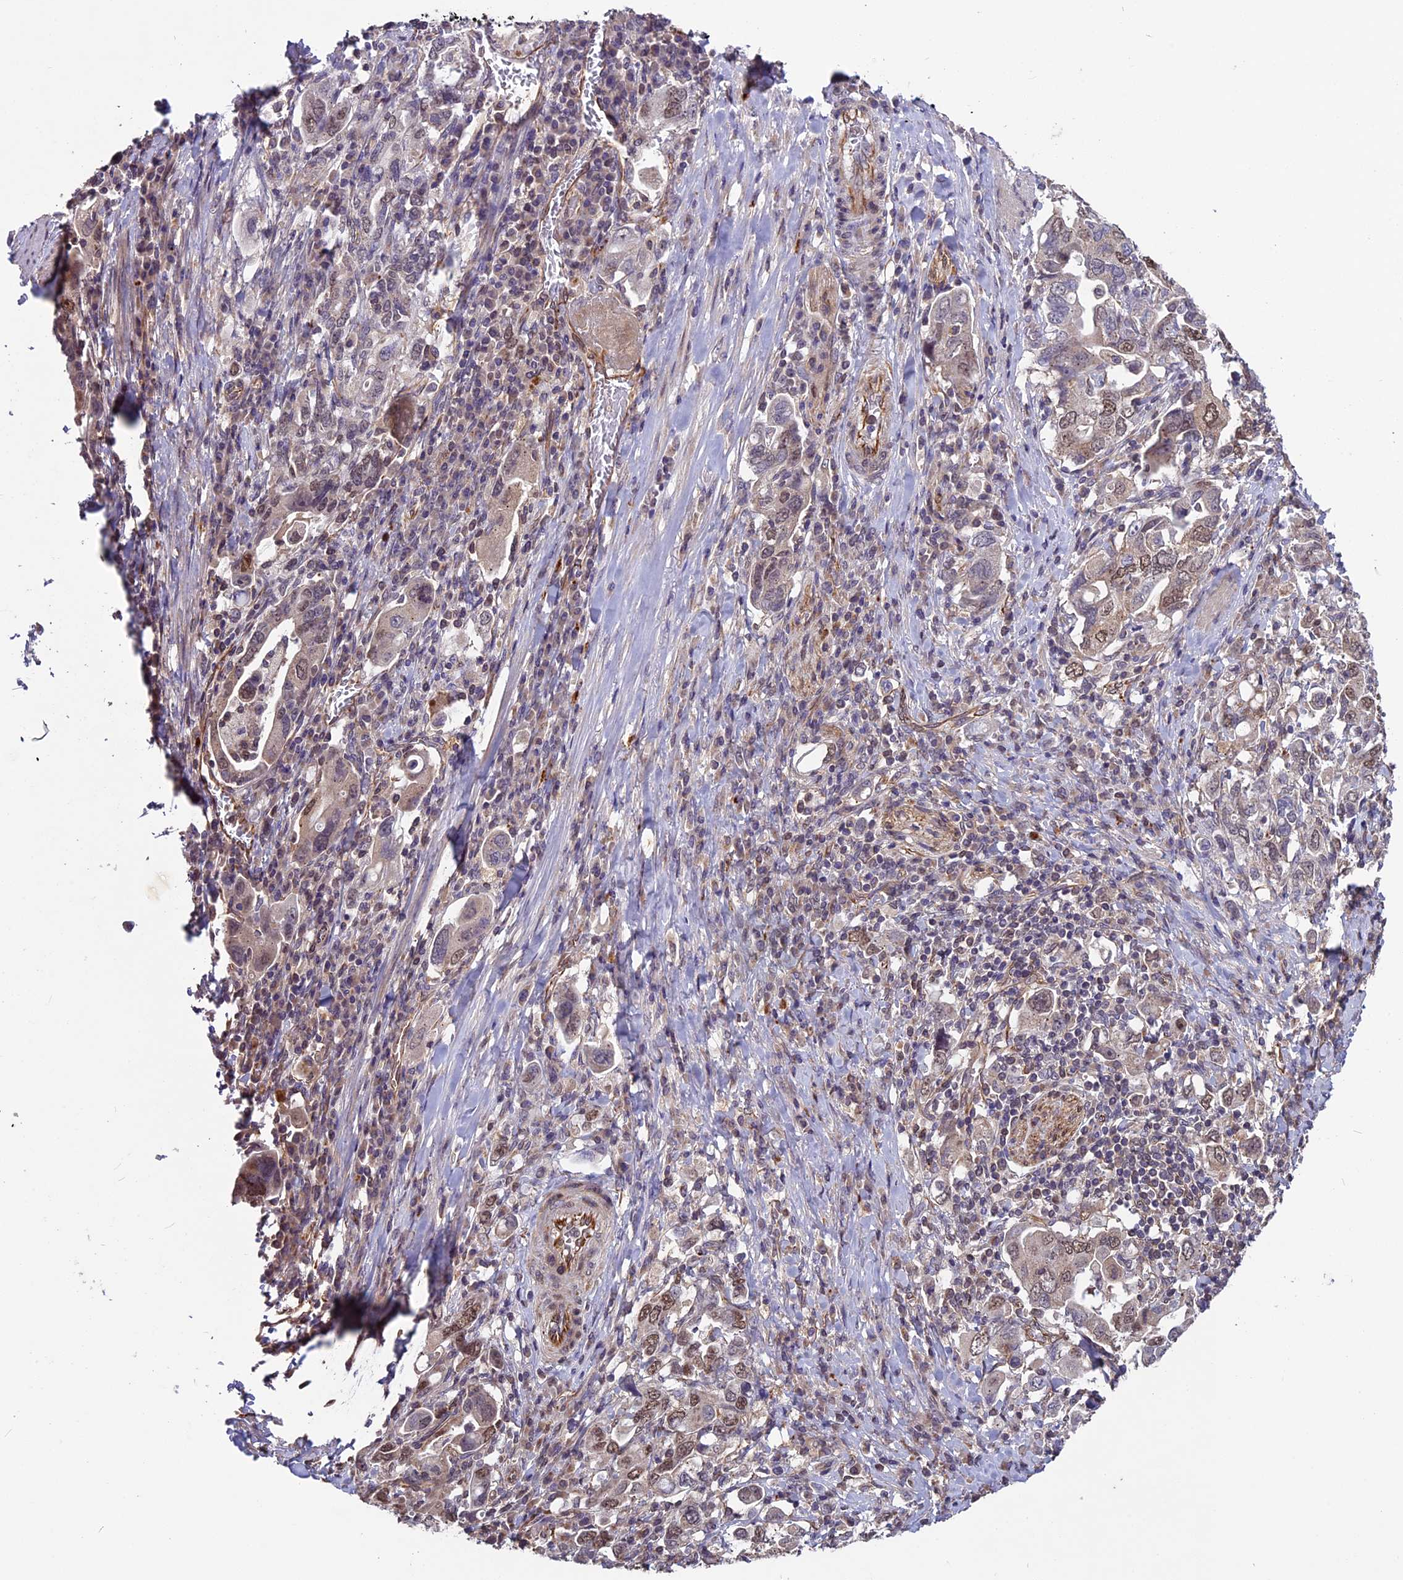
{"staining": {"intensity": "moderate", "quantity": "25%-75%", "location": "cytoplasmic/membranous,nuclear"}, "tissue": "stomach cancer", "cell_type": "Tumor cells", "image_type": "cancer", "snomed": [{"axis": "morphology", "description": "Adenocarcinoma, NOS"}, {"axis": "topography", "description": "Stomach, upper"}, {"axis": "topography", "description": "Stomach"}], "caption": "Human stomach cancer (adenocarcinoma) stained with a protein marker exhibits moderate staining in tumor cells.", "gene": "C3orf70", "patient": {"sex": "male", "age": 62}}